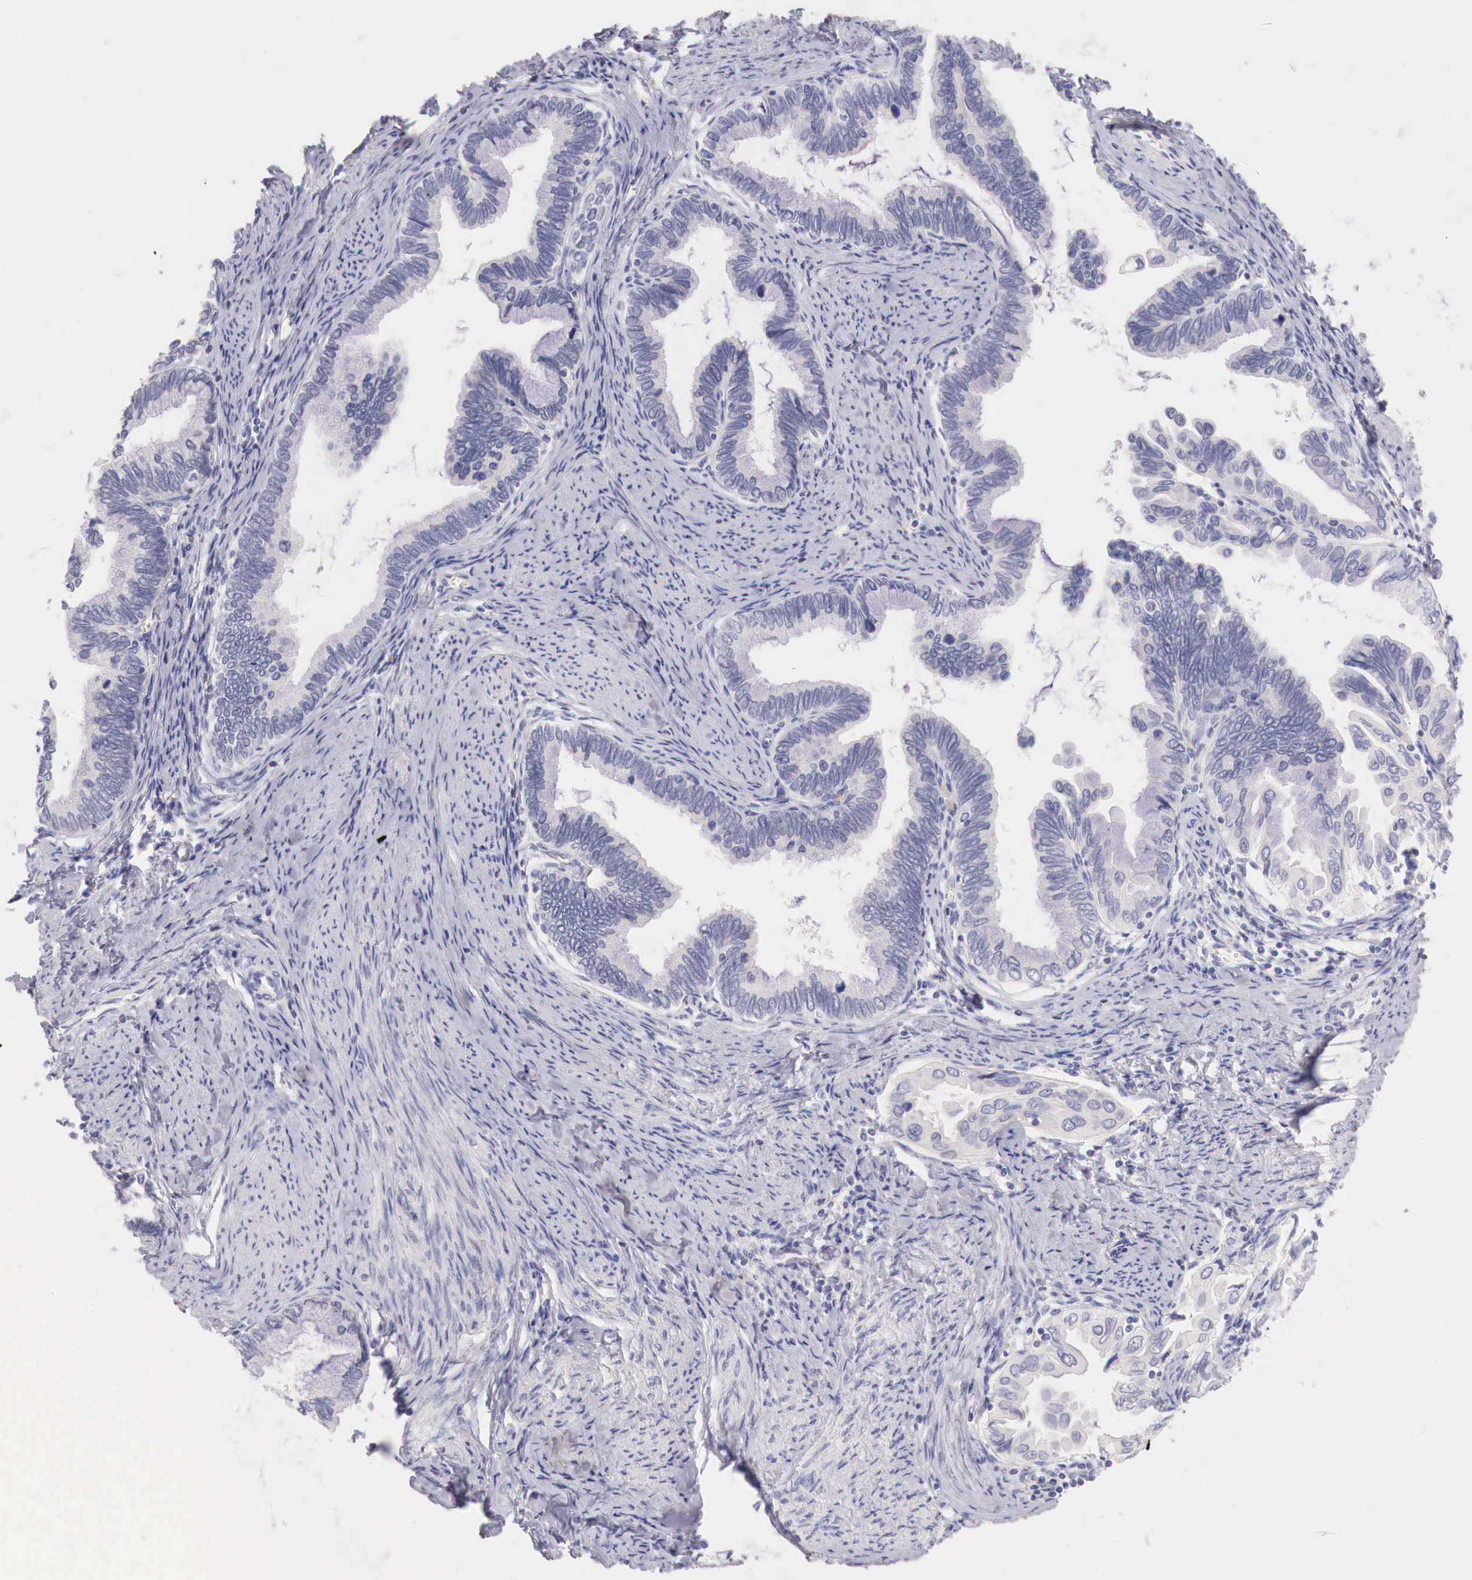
{"staining": {"intensity": "negative", "quantity": "none", "location": "none"}, "tissue": "cervical cancer", "cell_type": "Tumor cells", "image_type": "cancer", "snomed": [{"axis": "morphology", "description": "Adenocarcinoma, NOS"}, {"axis": "topography", "description": "Cervix"}], "caption": "There is no significant expression in tumor cells of cervical adenocarcinoma.", "gene": "ITIH6", "patient": {"sex": "female", "age": 49}}